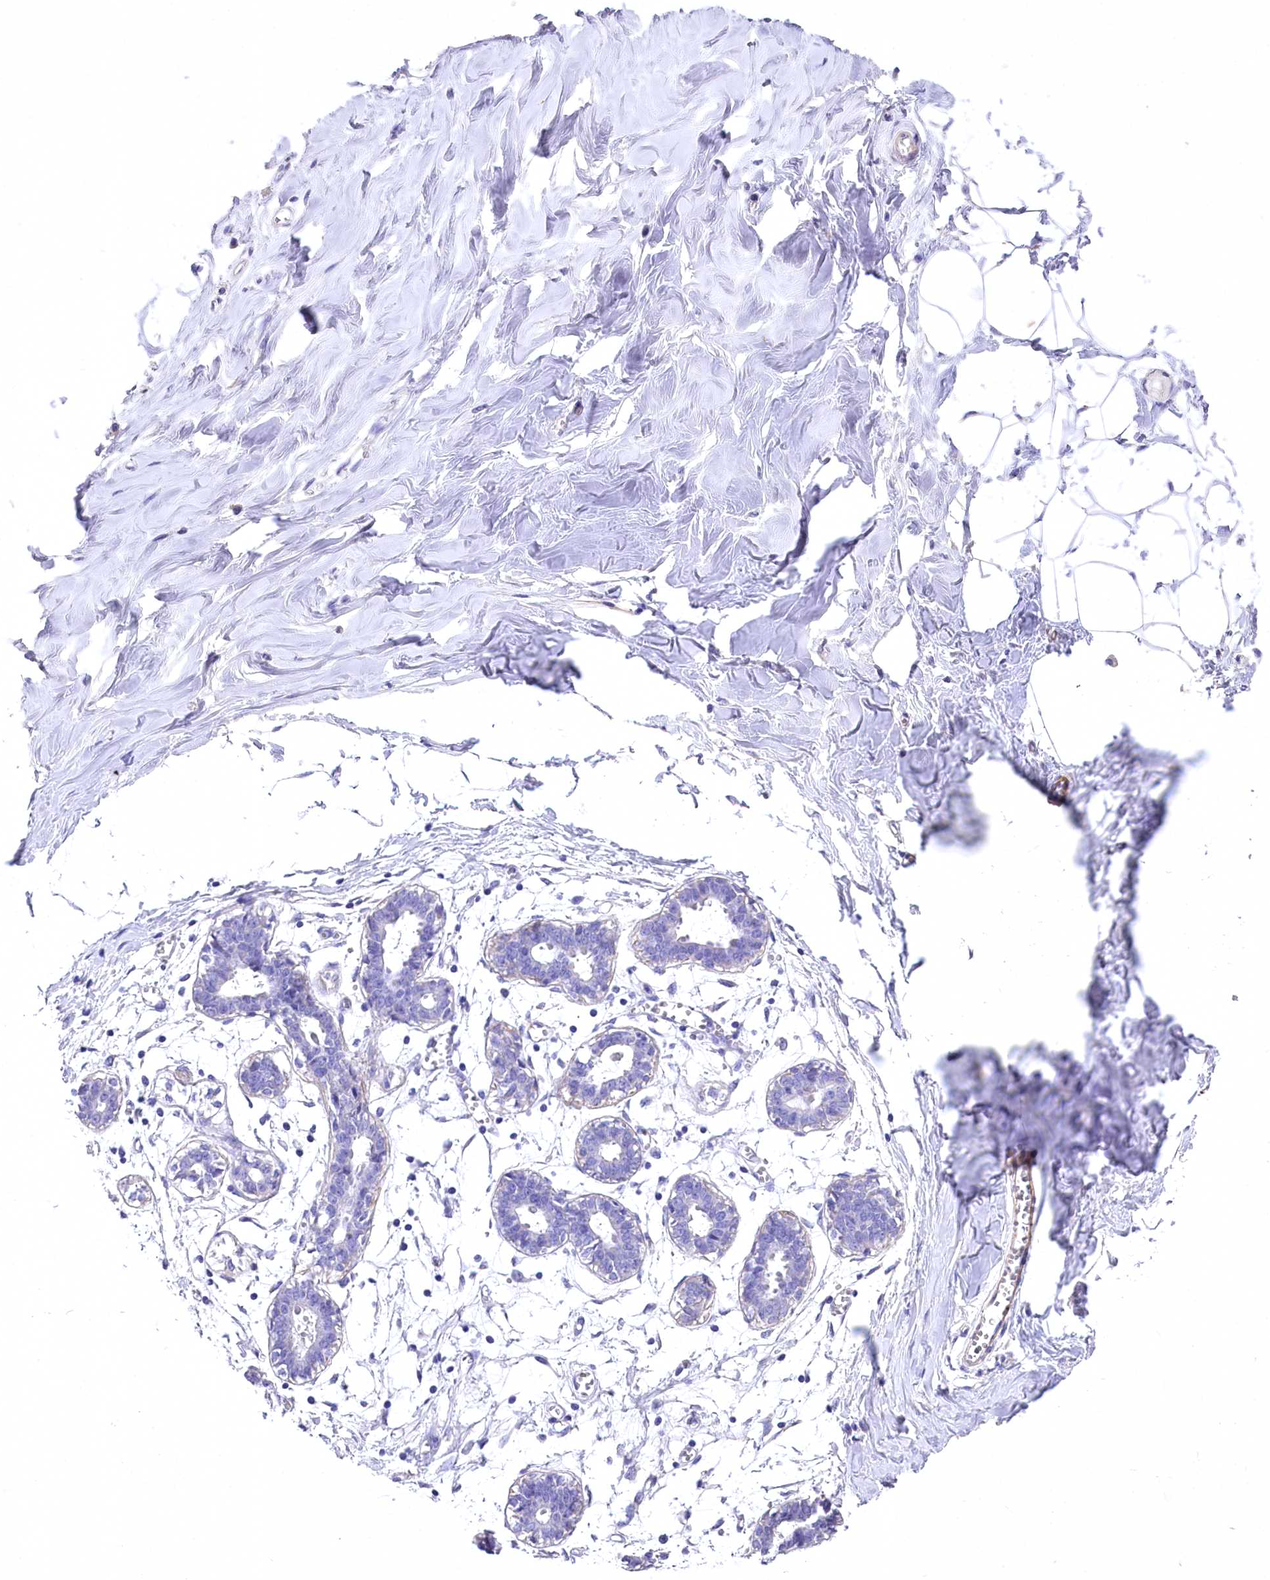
{"staining": {"intensity": "negative", "quantity": "none", "location": "none"}, "tissue": "breast", "cell_type": "Adipocytes", "image_type": "normal", "snomed": [{"axis": "morphology", "description": "Normal tissue, NOS"}, {"axis": "topography", "description": "Breast"}], "caption": "Adipocytes show no significant protein positivity in normal breast.", "gene": "RDH16", "patient": {"sex": "female", "age": 27}}